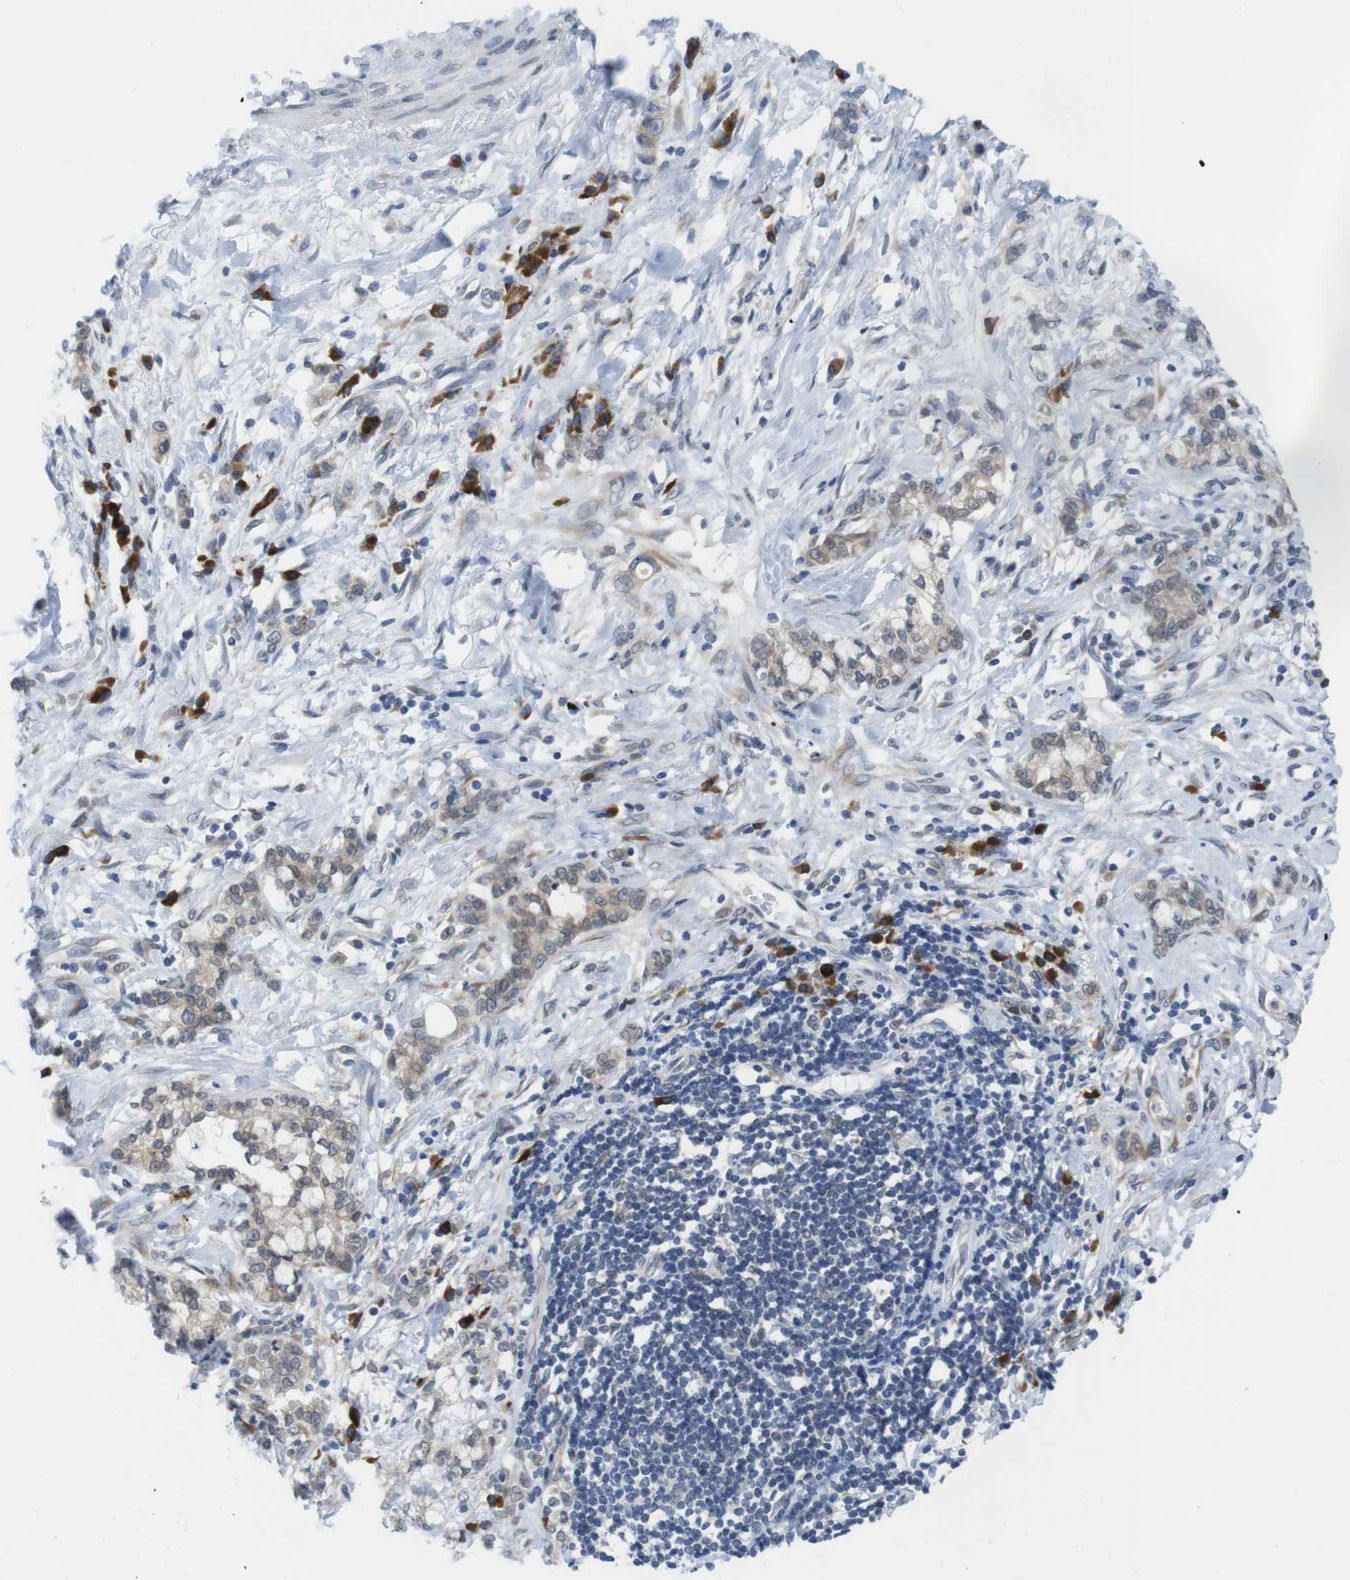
{"staining": {"intensity": "weak", "quantity": "25%-75%", "location": "cytoplasmic/membranous"}, "tissue": "stomach cancer", "cell_type": "Tumor cells", "image_type": "cancer", "snomed": [{"axis": "morphology", "description": "Adenocarcinoma, NOS"}, {"axis": "topography", "description": "Stomach, lower"}], "caption": "Immunohistochemical staining of human stomach adenocarcinoma shows low levels of weak cytoplasmic/membranous protein positivity in about 25%-75% of tumor cells. Immunohistochemistry (ihc) stains the protein in brown and the nuclei are stained blue.", "gene": "ERGIC3", "patient": {"sex": "male", "age": 88}}